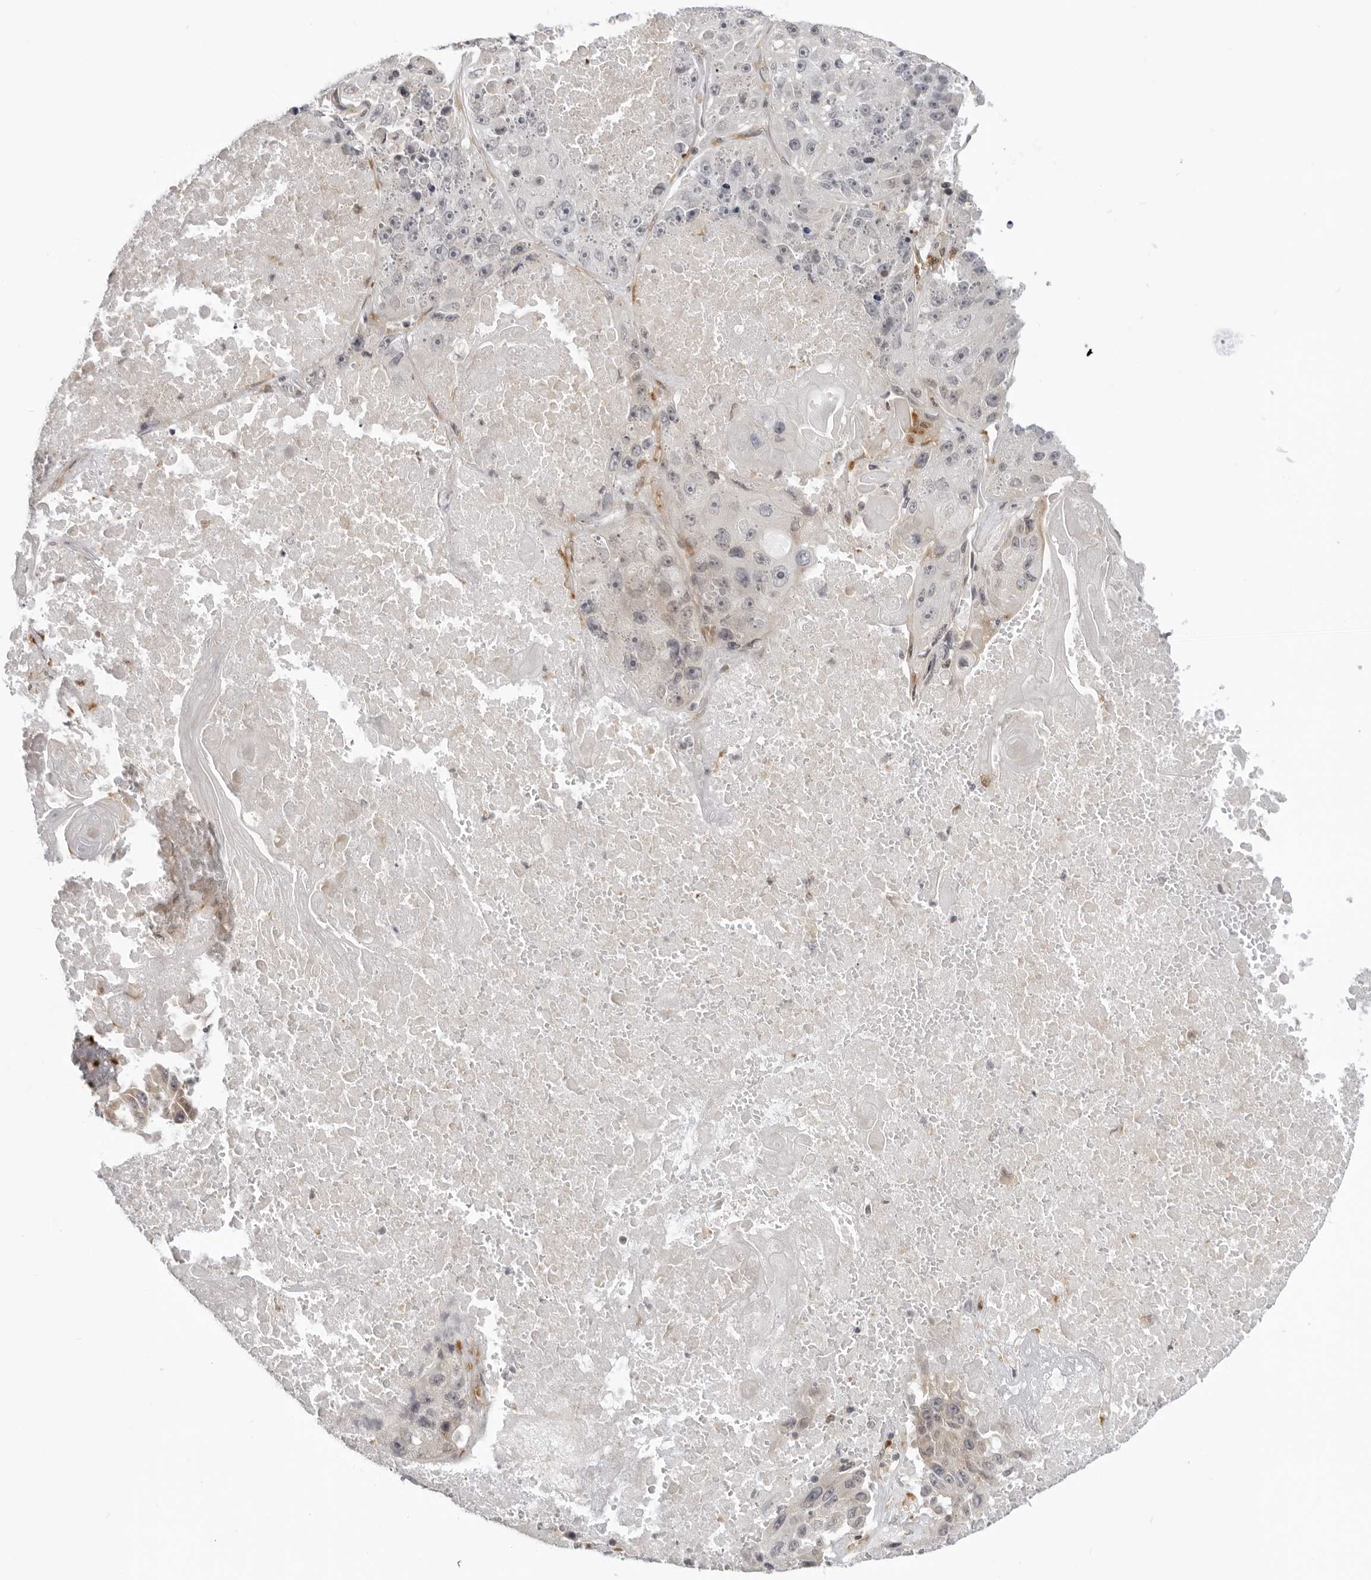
{"staining": {"intensity": "negative", "quantity": "none", "location": "none"}, "tissue": "lung cancer", "cell_type": "Tumor cells", "image_type": "cancer", "snomed": [{"axis": "morphology", "description": "Squamous cell carcinoma, NOS"}, {"axis": "topography", "description": "Lung"}], "caption": "Human squamous cell carcinoma (lung) stained for a protein using immunohistochemistry (IHC) displays no staining in tumor cells.", "gene": "SRGAP2", "patient": {"sex": "male", "age": 61}}